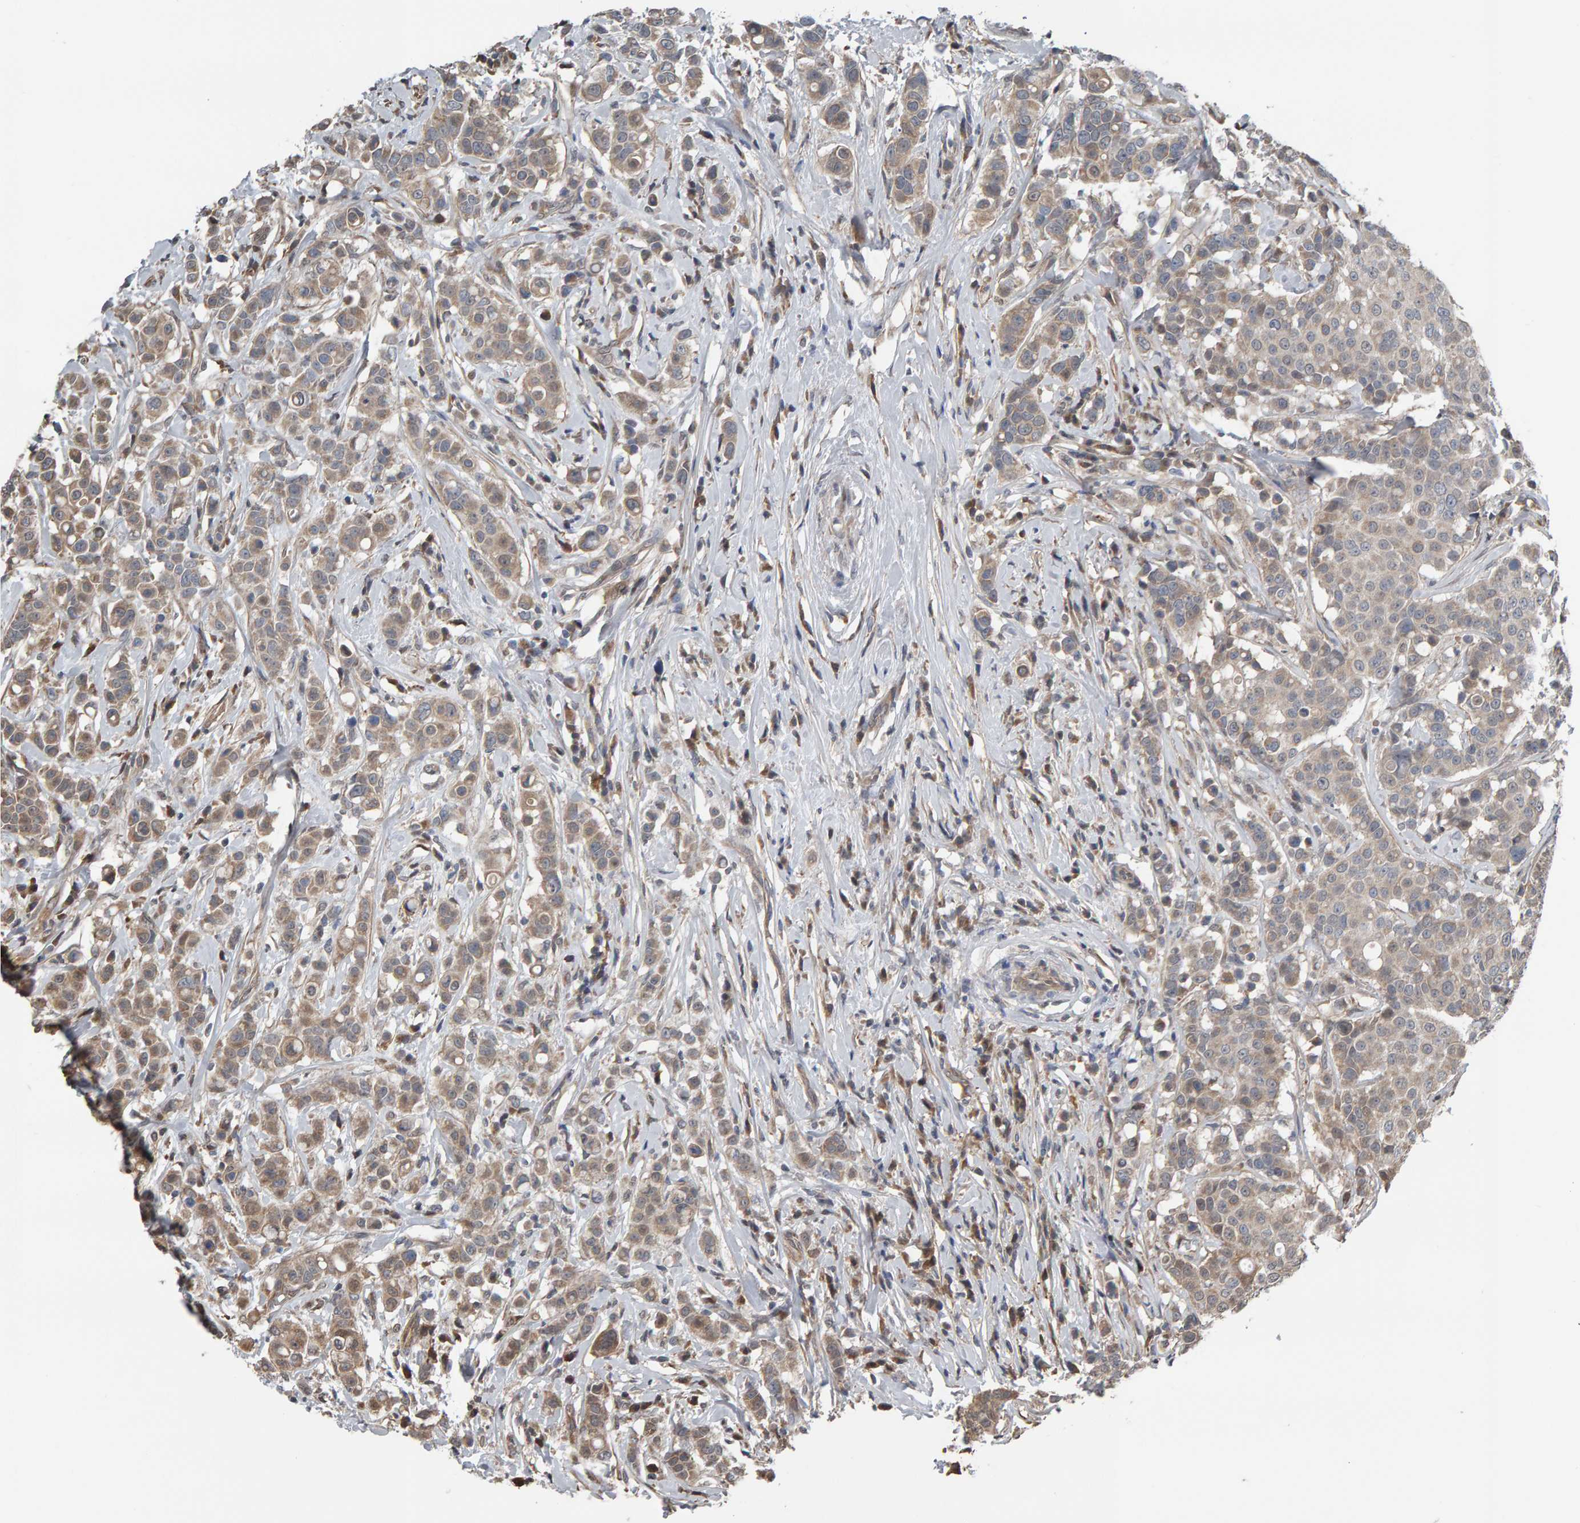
{"staining": {"intensity": "weak", "quantity": "25%-75%", "location": "cytoplasmic/membranous"}, "tissue": "breast cancer", "cell_type": "Tumor cells", "image_type": "cancer", "snomed": [{"axis": "morphology", "description": "Duct carcinoma"}, {"axis": "topography", "description": "Breast"}], "caption": "This is an image of IHC staining of breast cancer, which shows weak positivity in the cytoplasmic/membranous of tumor cells.", "gene": "COASY", "patient": {"sex": "female", "age": 27}}